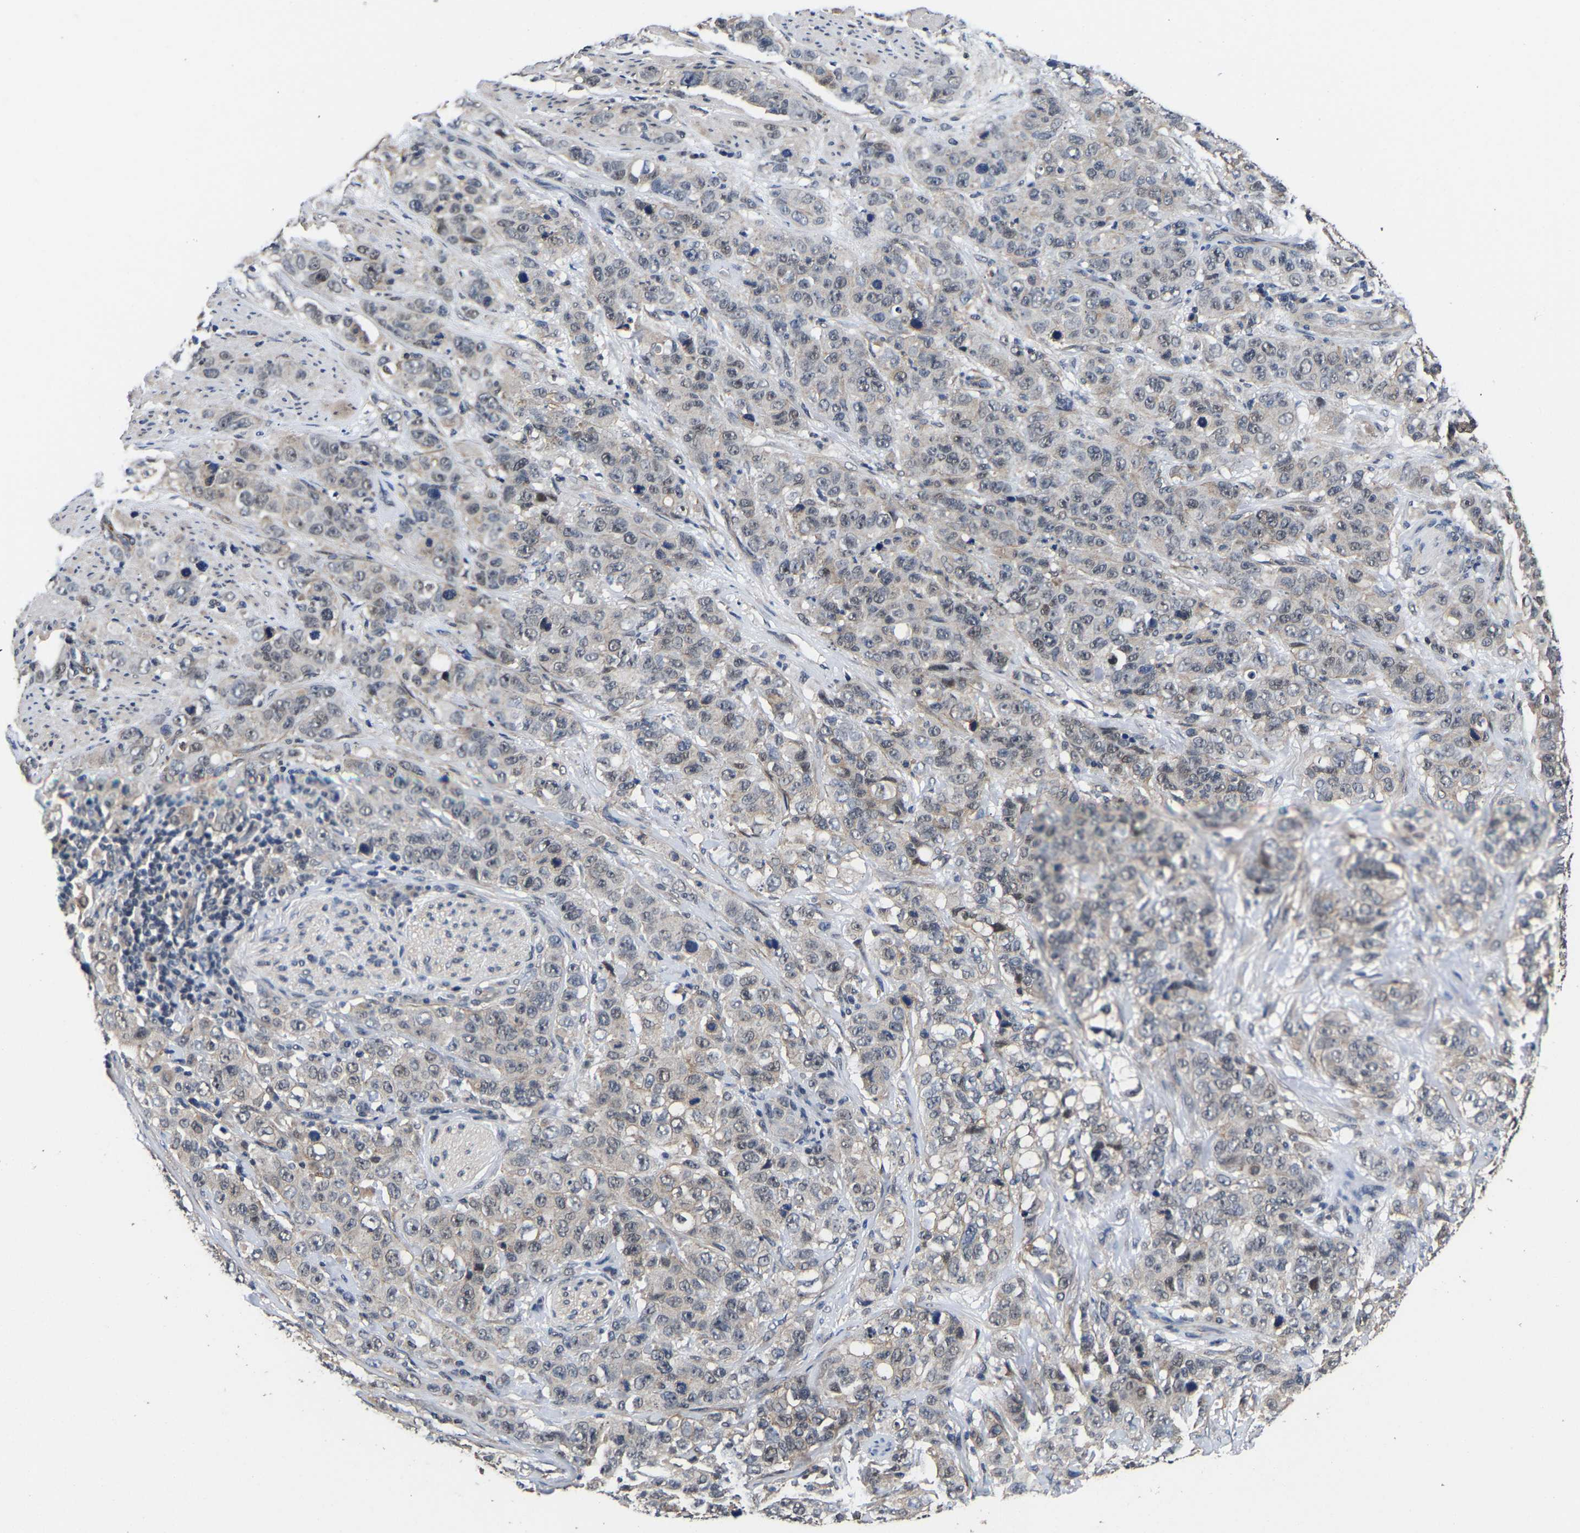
{"staining": {"intensity": "negative", "quantity": "none", "location": "none"}, "tissue": "stomach cancer", "cell_type": "Tumor cells", "image_type": "cancer", "snomed": [{"axis": "morphology", "description": "Adenocarcinoma, NOS"}, {"axis": "topography", "description": "Stomach"}], "caption": "Protein analysis of stomach cancer (adenocarcinoma) shows no significant staining in tumor cells.", "gene": "METTL16", "patient": {"sex": "male", "age": 48}}